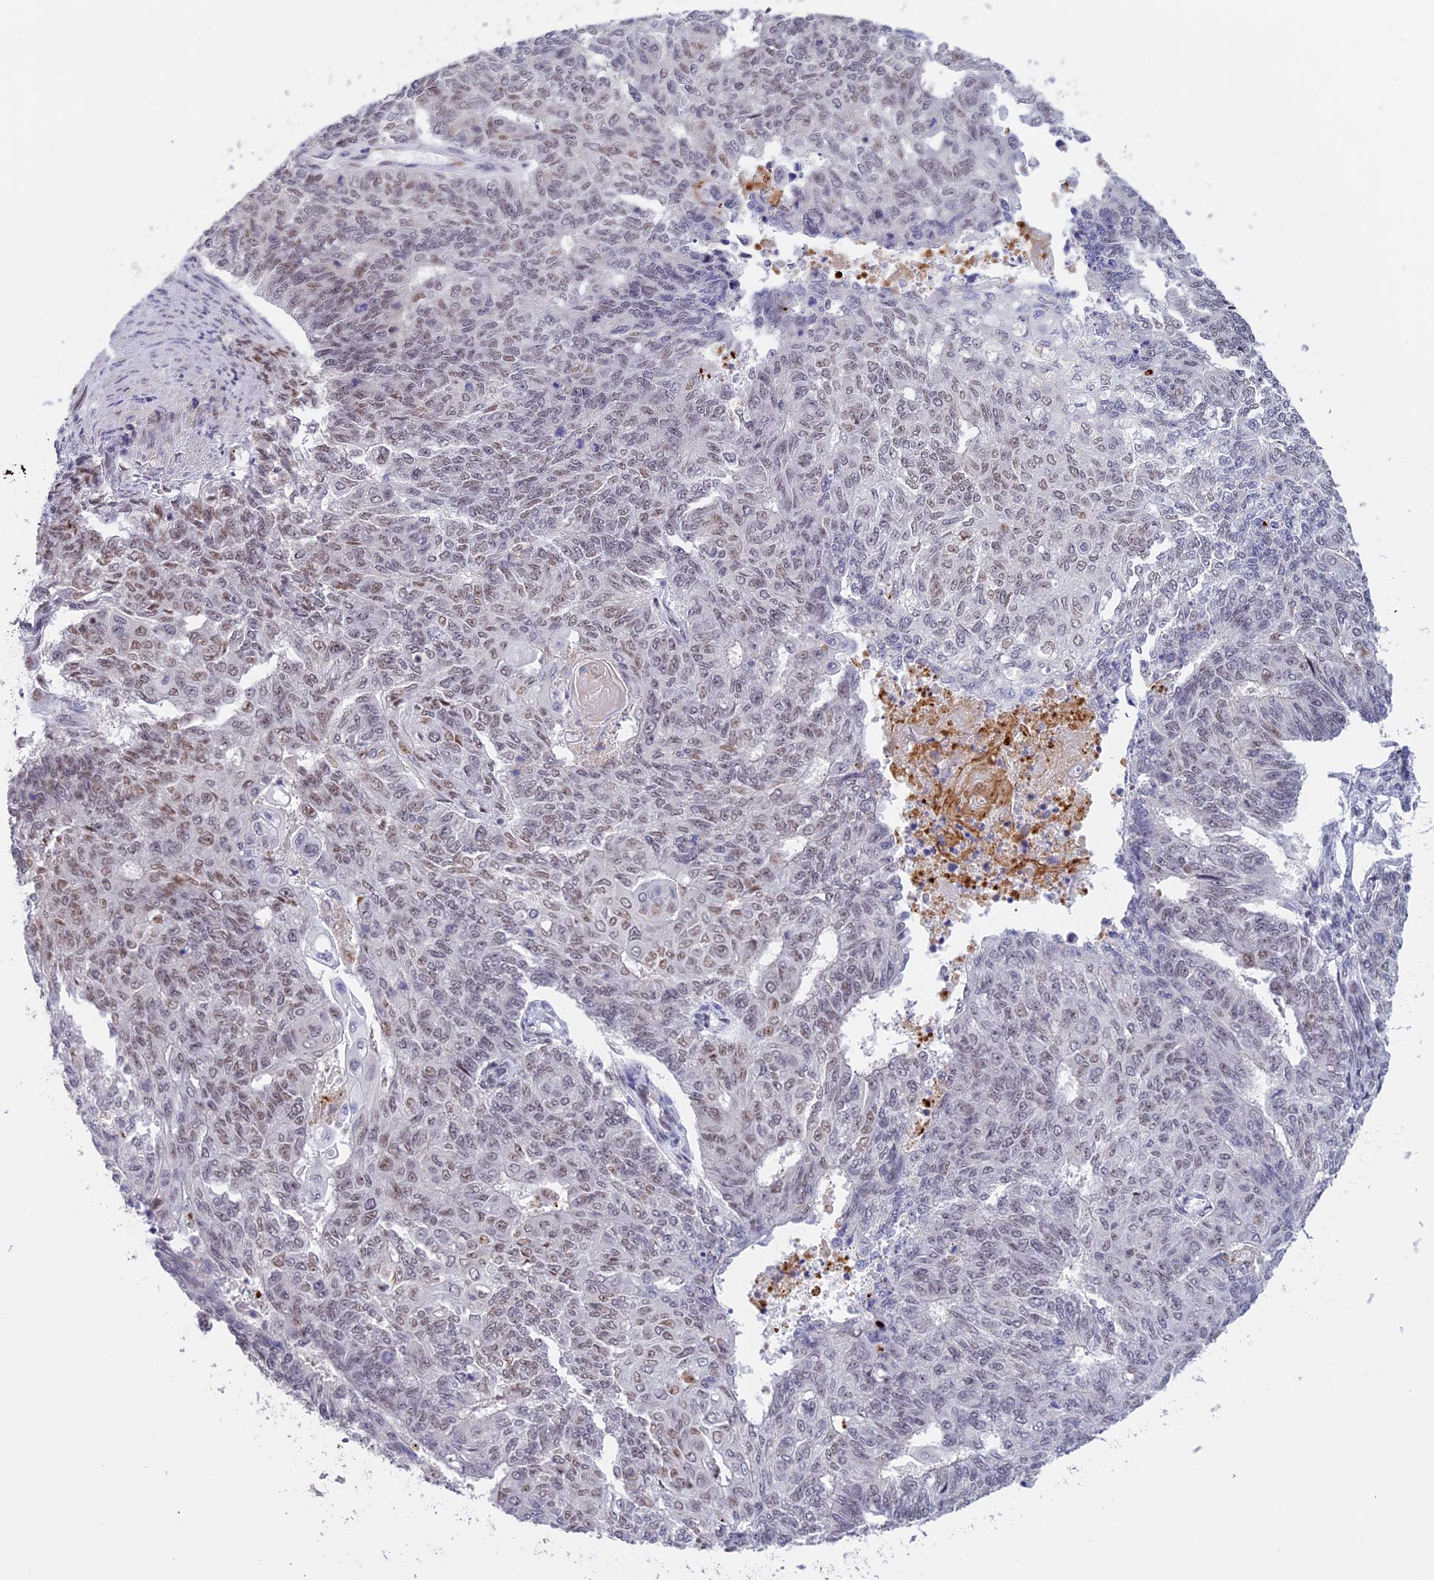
{"staining": {"intensity": "moderate", "quantity": "<25%", "location": "nuclear"}, "tissue": "endometrial cancer", "cell_type": "Tumor cells", "image_type": "cancer", "snomed": [{"axis": "morphology", "description": "Adenocarcinoma, NOS"}, {"axis": "topography", "description": "Endometrium"}], "caption": "This image exhibits immunohistochemistry (IHC) staining of endometrial cancer (adenocarcinoma), with low moderate nuclear staining in about <25% of tumor cells.", "gene": "POLR2C", "patient": {"sex": "female", "age": 32}}